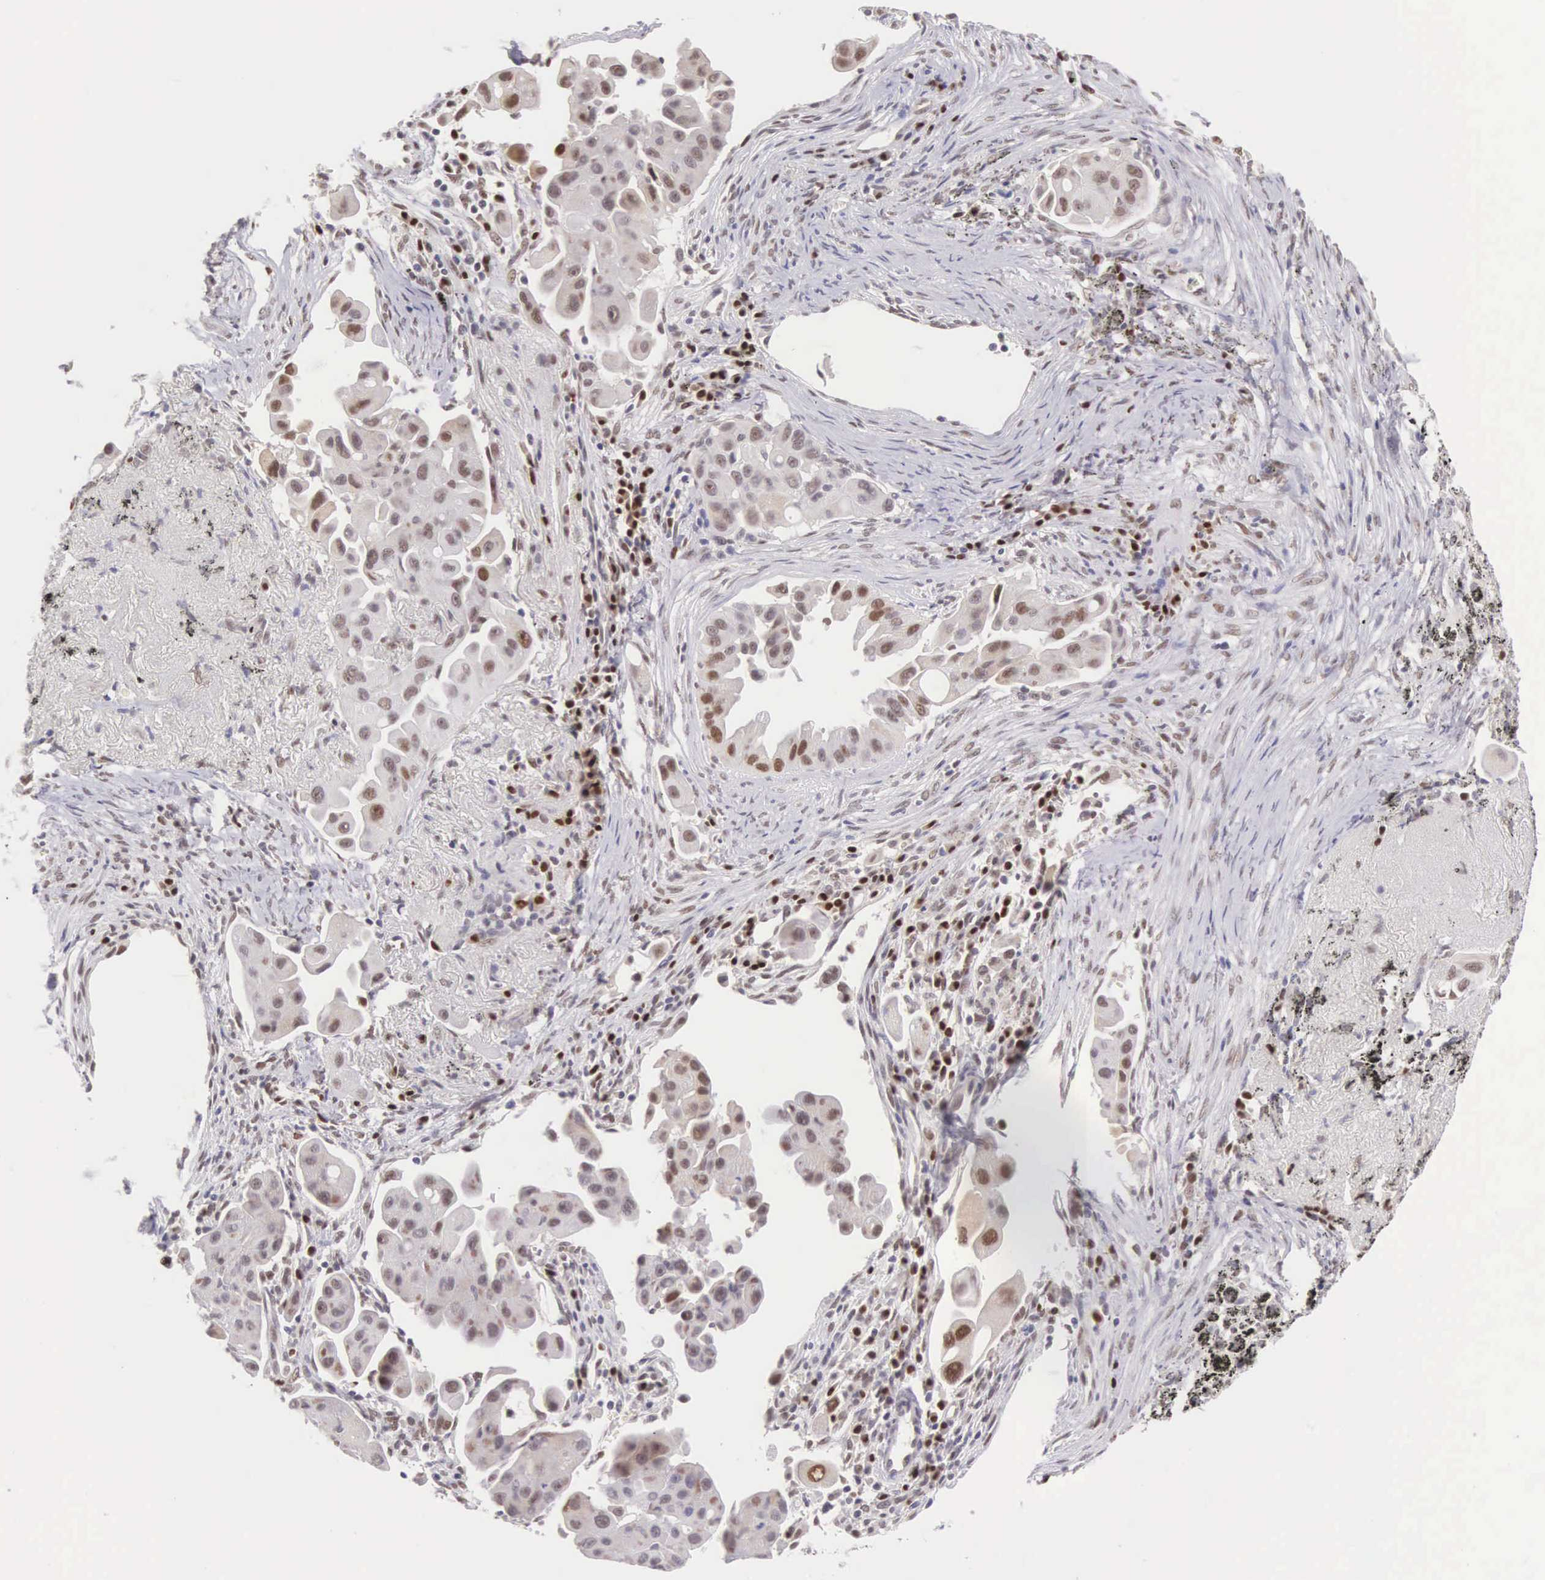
{"staining": {"intensity": "moderate", "quantity": "25%-75%", "location": "nuclear"}, "tissue": "lung cancer", "cell_type": "Tumor cells", "image_type": "cancer", "snomed": [{"axis": "morphology", "description": "Adenocarcinoma, NOS"}, {"axis": "topography", "description": "Lung"}], "caption": "Immunohistochemistry photomicrograph of neoplastic tissue: lung cancer stained using immunohistochemistry exhibits medium levels of moderate protein expression localized specifically in the nuclear of tumor cells, appearing as a nuclear brown color.", "gene": "CCDC117", "patient": {"sex": "male", "age": 68}}